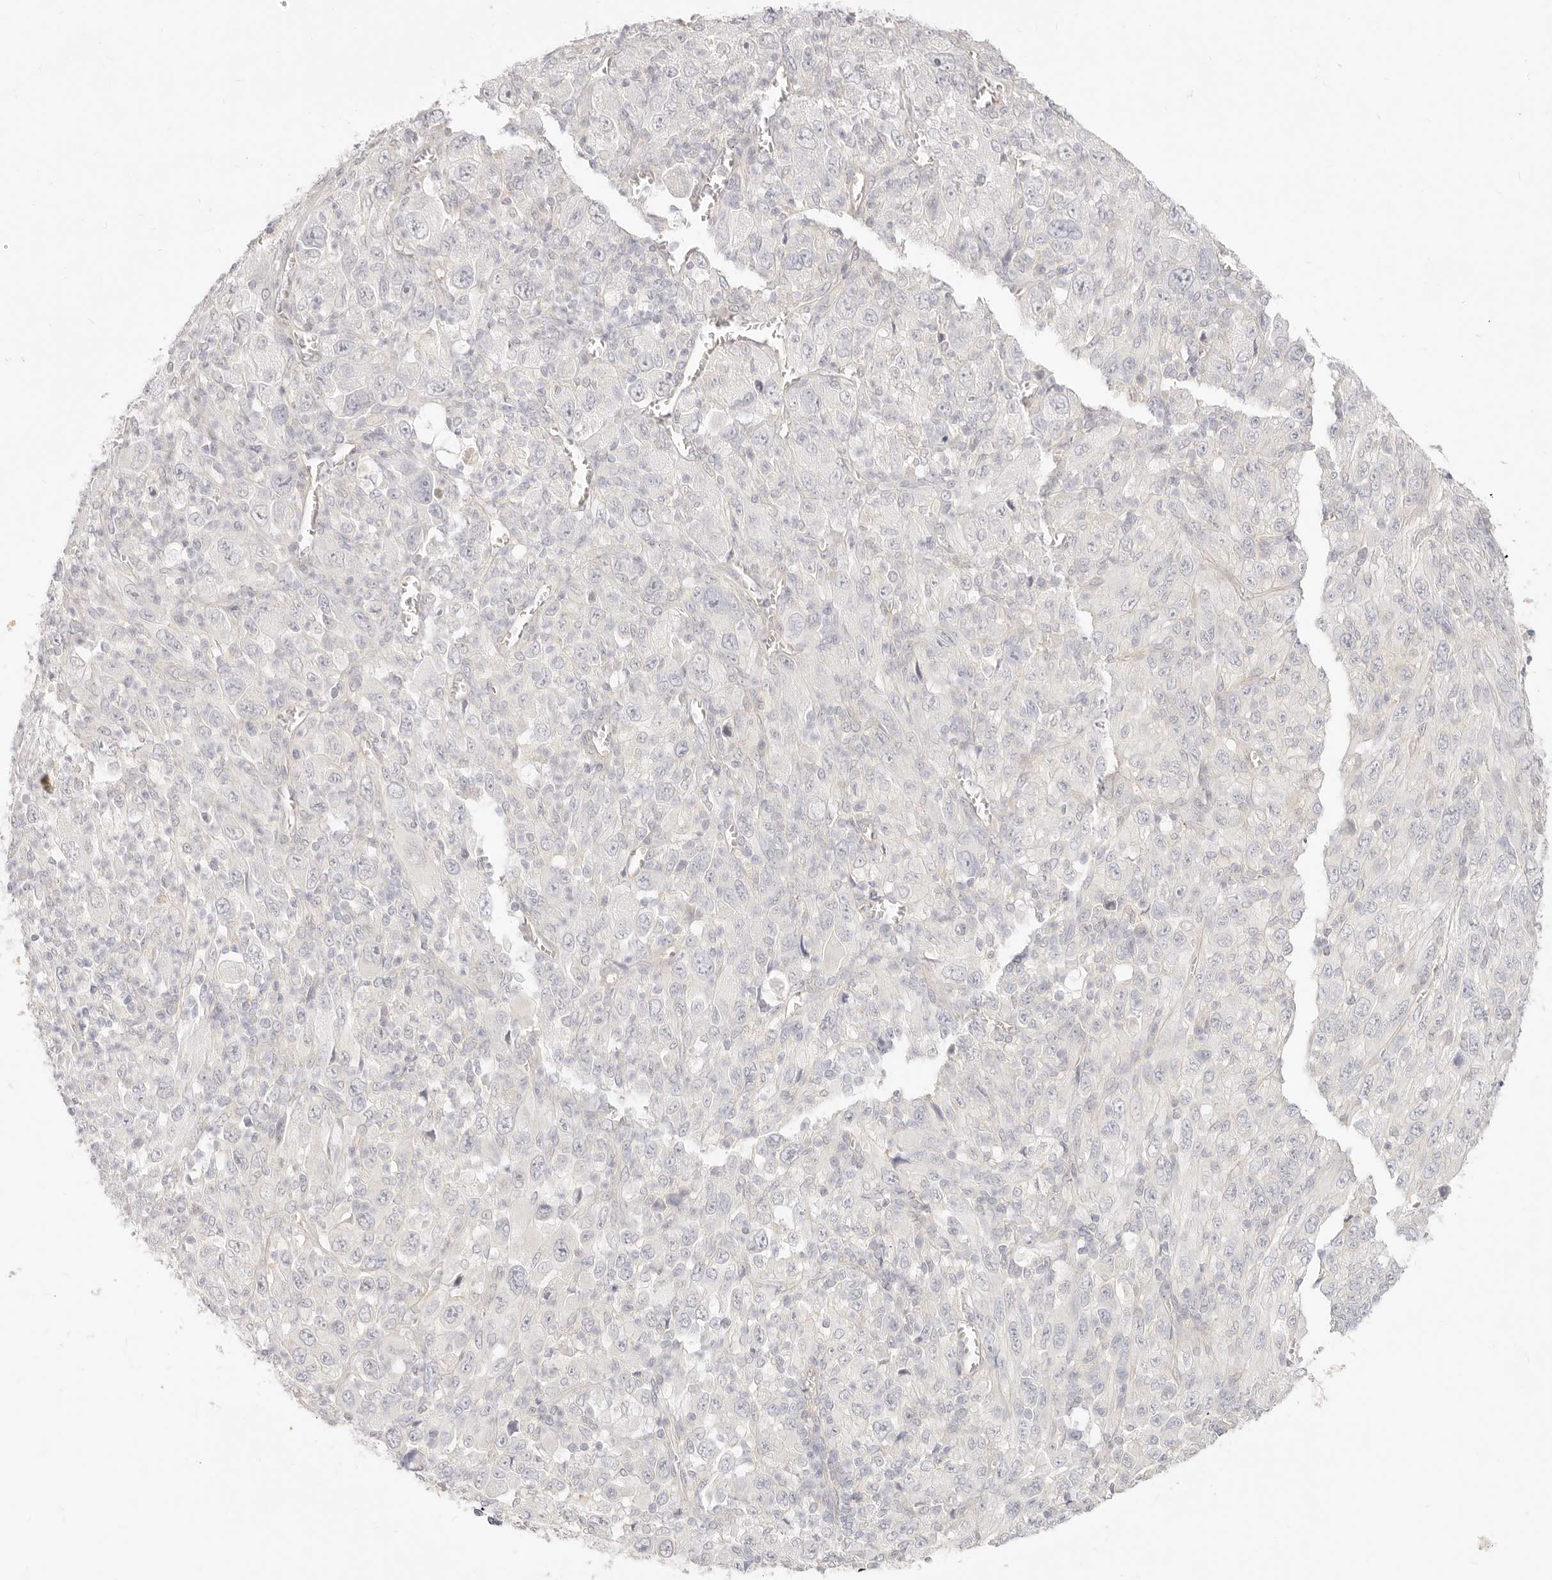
{"staining": {"intensity": "negative", "quantity": "none", "location": "none"}, "tissue": "melanoma", "cell_type": "Tumor cells", "image_type": "cancer", "snomed": [{"axis": "morphology", "description": "Malignant melanoma, Metastatic site"}, {"axis": "topography", "description": "Skin"}], "caption": "Immunohistochemical staining of malignant melanoma (metastatic site) displays no significant expression in tumor cells. The staining was performed using DAB (3,3'-diaminobenzidine) to visualize the protein expression in brown, while the nuclei were stained in blue with hematoxylin (Magnification: 20x).", "gene": "UBXN10", "patient": {"sex": "female", "age": 56}}